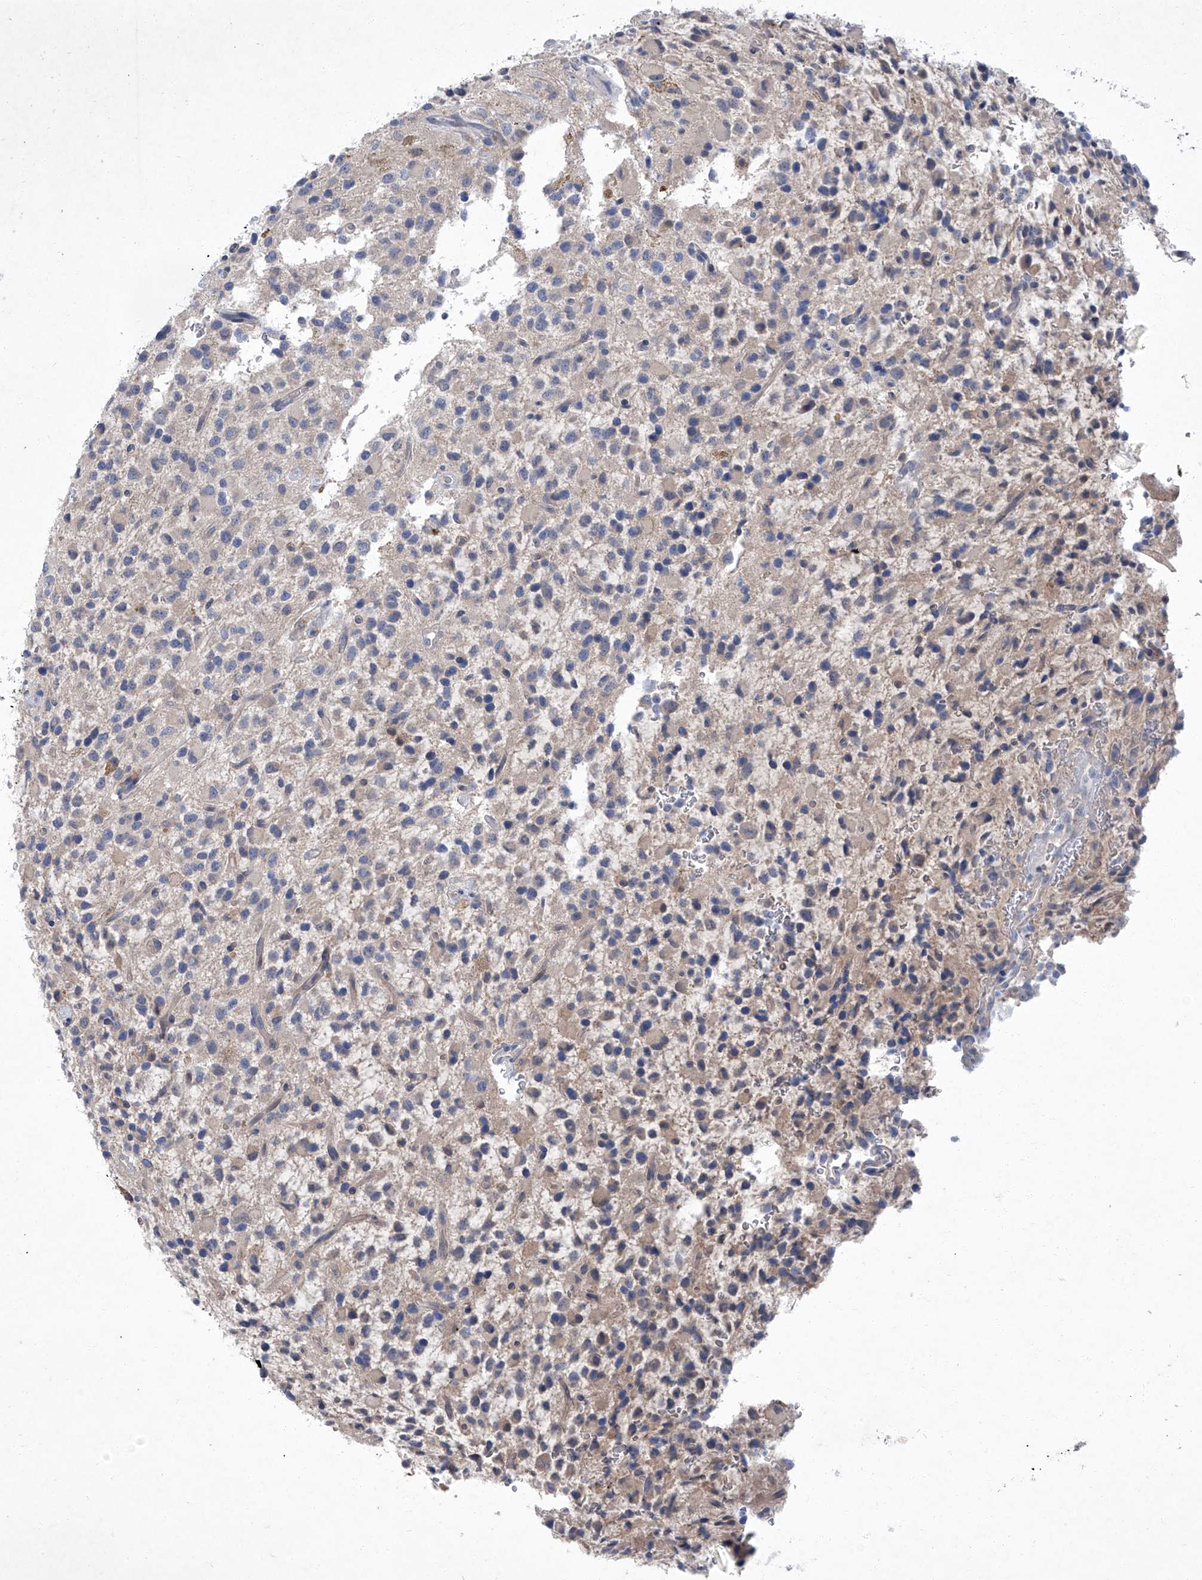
{"staining": {"intensity": "weak", "quantity": "25%-75%", "location": "cytoplasmic/membranous"}, "tissue": "glioma", "cell_type": "Tumor cells", "image_type": "cancer", "snomed": [{"axis": "morphology", "description": "Glioma, malignant, High grade"}, {"axis": "topography", "description": "Brain"}], "caption": "Human glioma stained with a brown dye exhibits weak cytoplasmic/membranous positive expression in approximately 25%-75% of tumor cells.", "gene": "SBK2", "patient": {"sex": "male", "age": 34}}